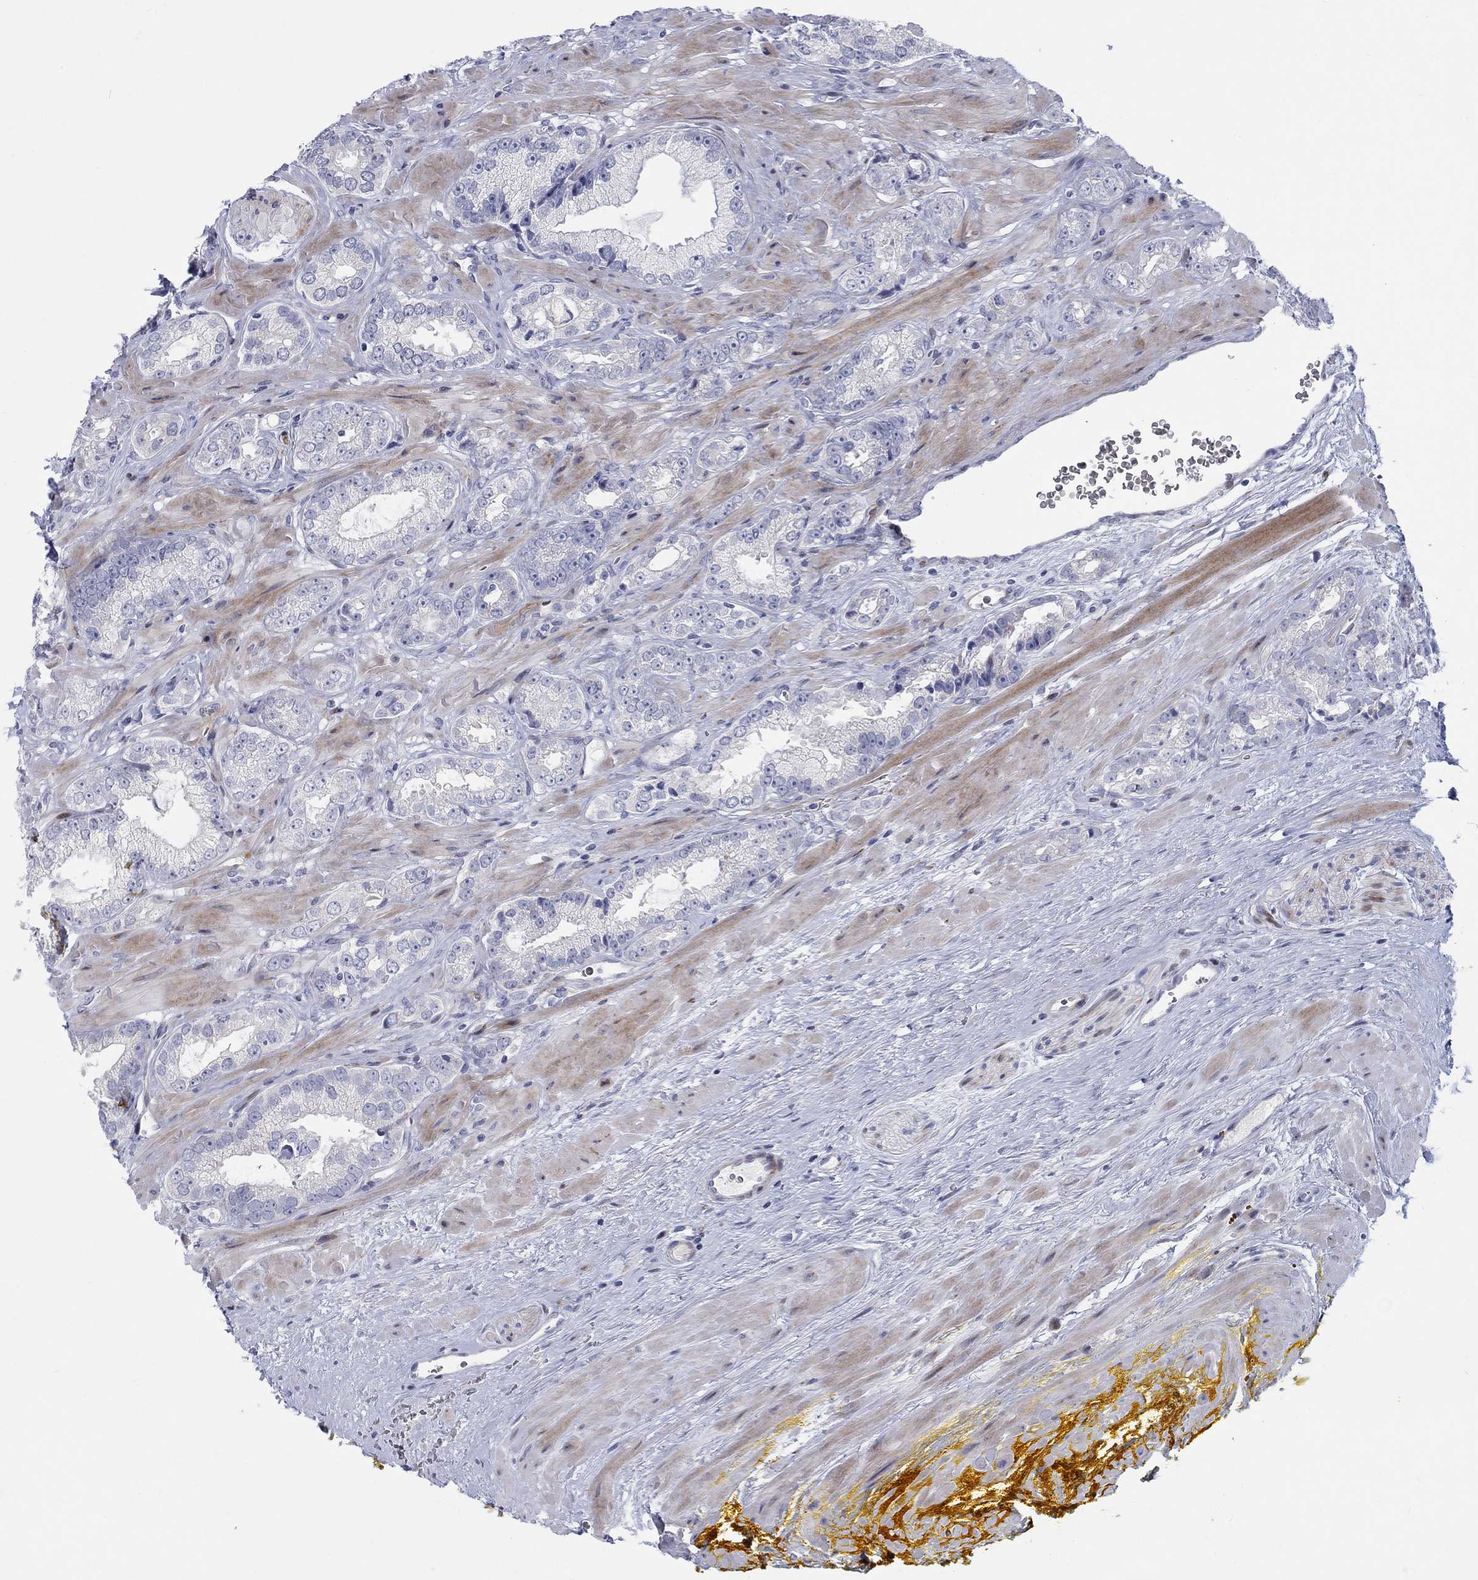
{"staining": {"intensity": "negative", "quantity": "none", "location": "none"}, "tissue": "prostate cancer", "cell_type": "Tumor cells", "image_type": "cancer", "snomed": [{"axis": "morphology", "description": "Adenocarcinoma, NOS"}, {"axis": "topography", "description": "Prostate"}], "caption": "Immunohistochemical staining of prostate adenocarcinoma displays no significant staining in tumor cells. (Immunohistochemistry (ihc), brightfield microscopy, high magnification).", "gene": "ARHGAP36", "patient": {"sex": "male", "age": 67}}